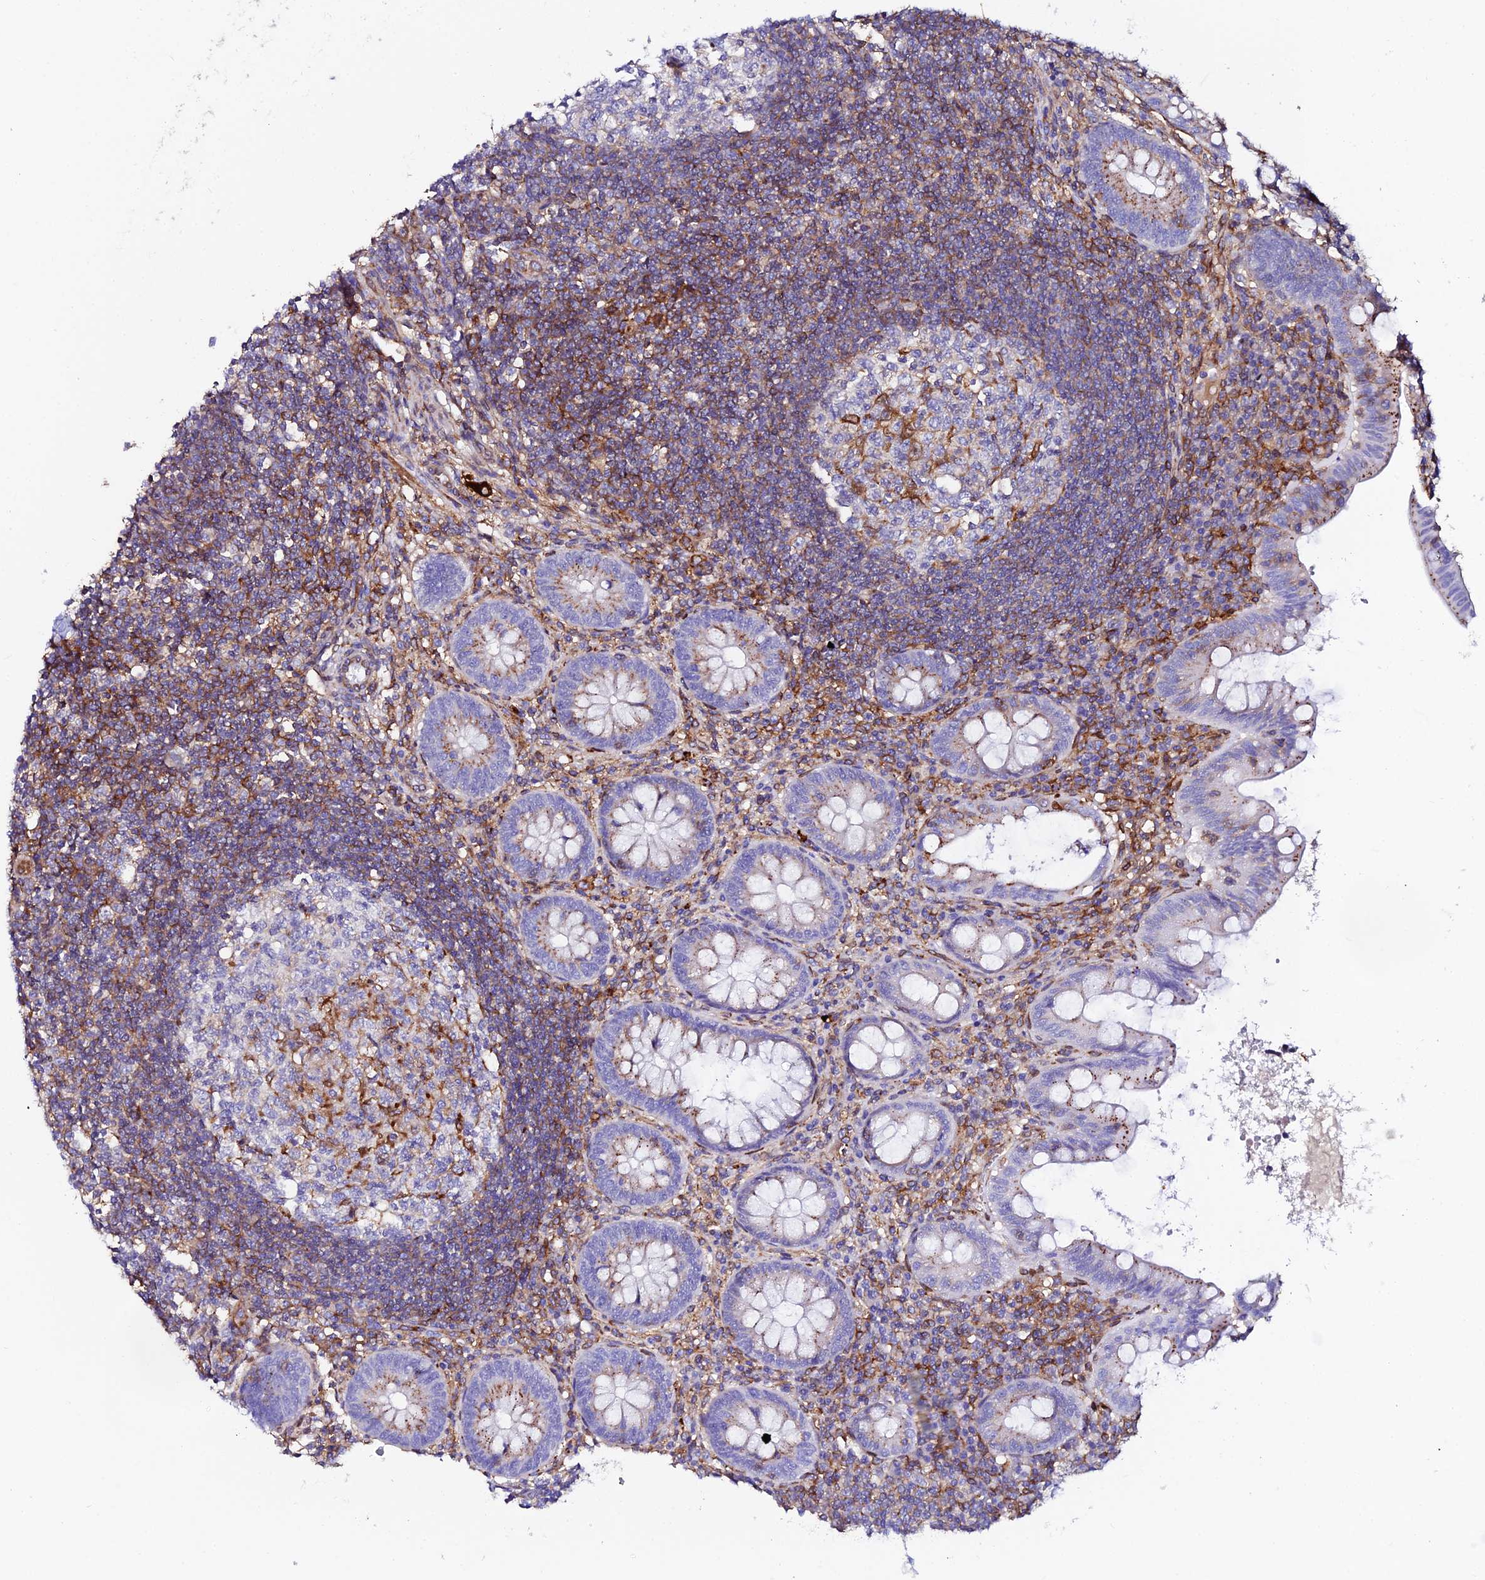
{"staining": {"intensity": "strong", "quantity": "<25%", "location": "cytoplasmic/membranous"}, "tissue": "appendix", "cell_type": "Glandular cells", "image_type": "normal", "snomed": [{"axis": "morphology", "description": "Normal tissue, NOS"}, {"axis": "topography", "description": "Appendix"}], "caption": "Immunohistochemistry (IHC) micrograph of unremarkable appendix: human appendix stained using IHC reveals medium levels of strong protein expression localized specifically in the cytoplasmic/membranous of glandular cells, appearing as a cytoplasmic/membranous brown color.", "gene": "TRPV2", "patient": {"sex": "female", "age": 33}}